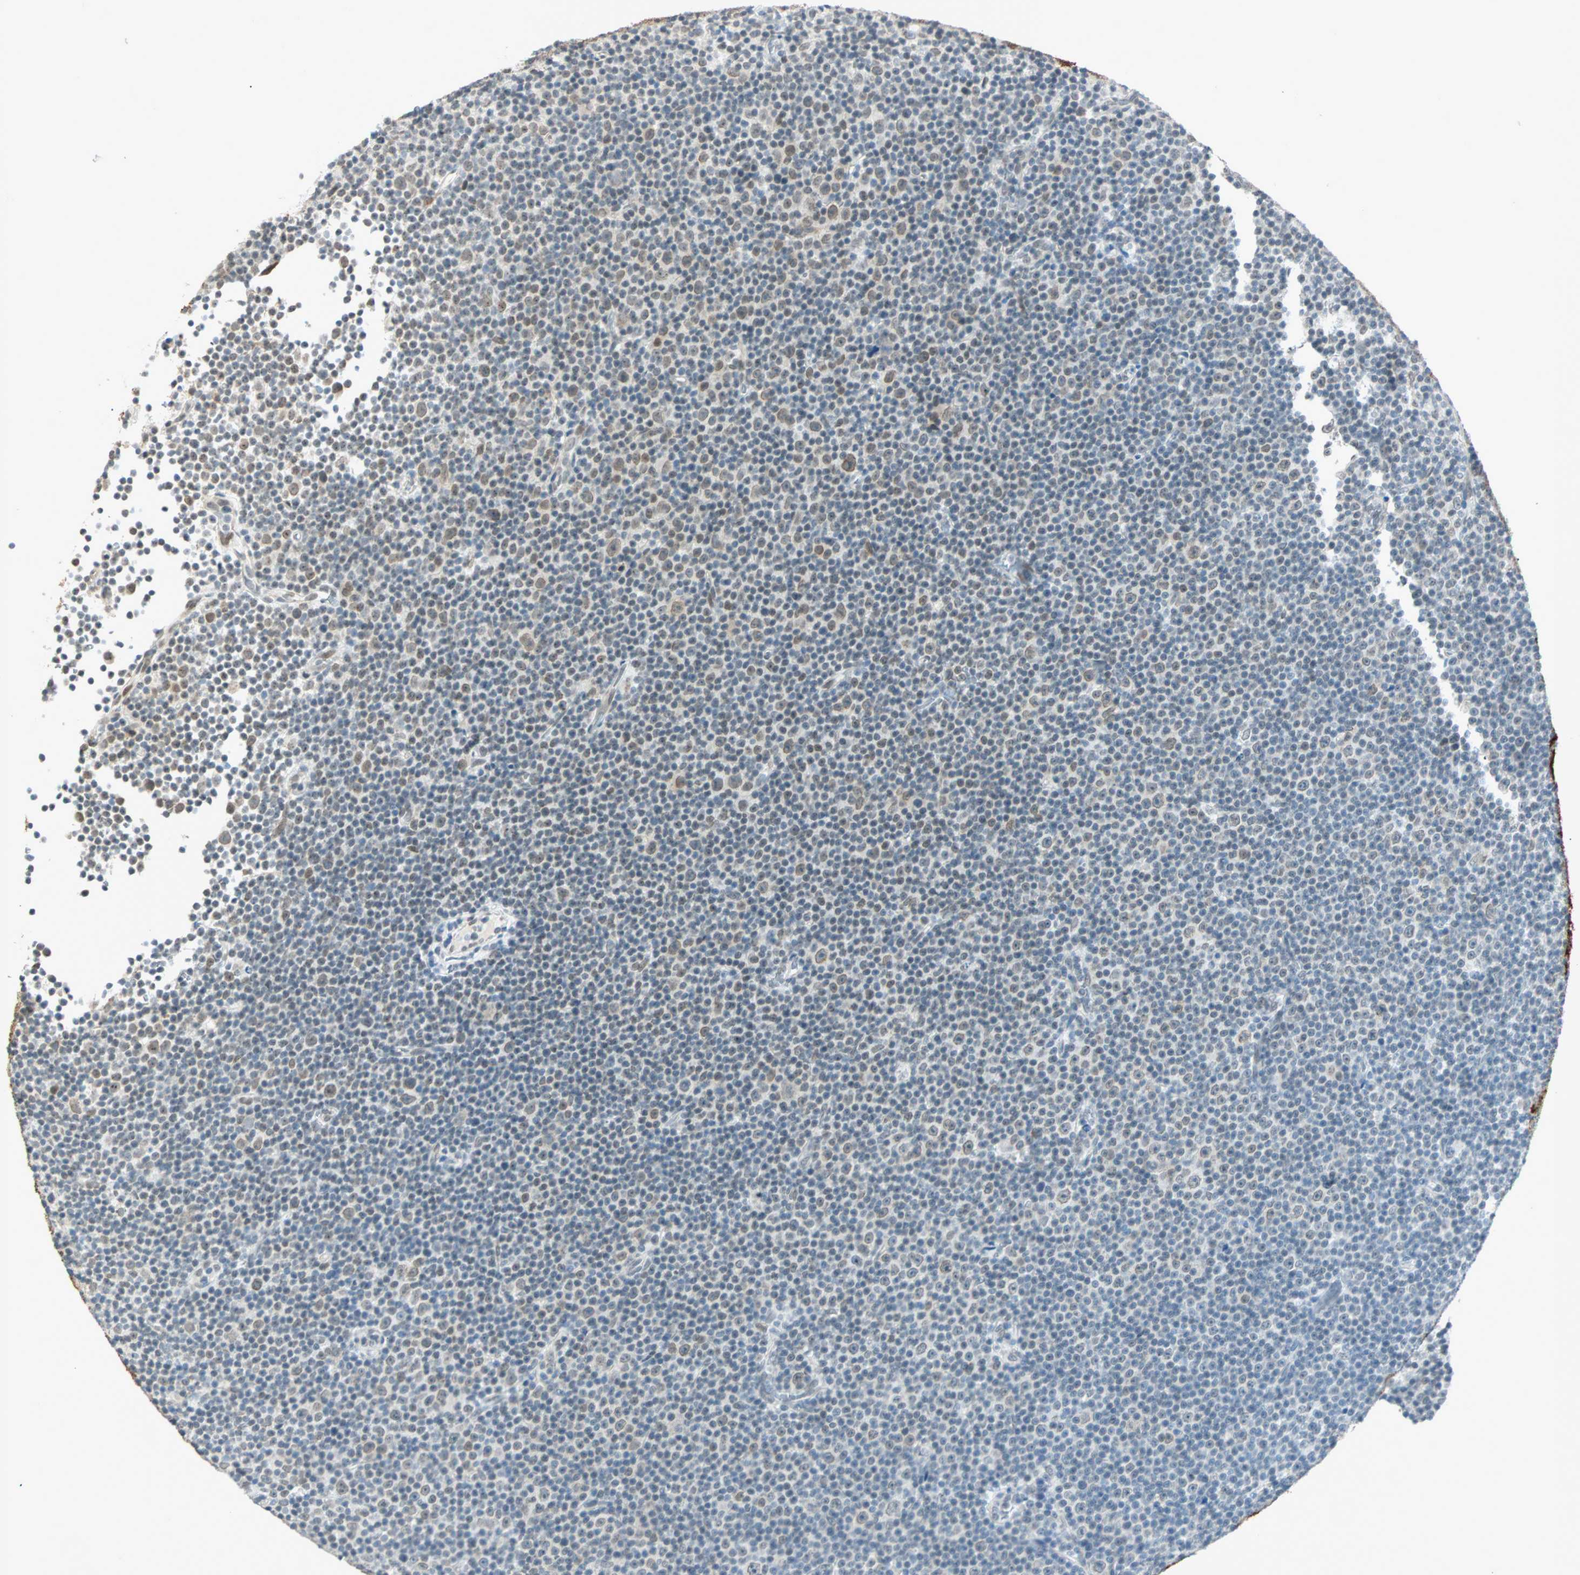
{"staining": {"intensity": "weak", "quantity": "25%-75%", "location": "cytoplasmic/membranous,nuclear"}, "tissue": "lymphoma", "cell_type": "Tumor cells", "image_type": "cancer", "snomed": [{"axis": "morphology", "description": "Malignant lymphoma, non-Hodgkin's type, Low grade"}, {"axis": "topography", "description": "Lymph node"}], "caption": "Immunohistochemistry (IHC) micrograph of neoplastic tissue: human lymphoma stained using immunohistochemistry displays low levels of weak protein expression localized specifically in the cytoplasmic/membranous and nuclear of tumor cells, appearing as a cytoplasmic/membranous and nuclear brown color.", "gene": "BCAN", "patient": {"sex": "female", "age": 67}}